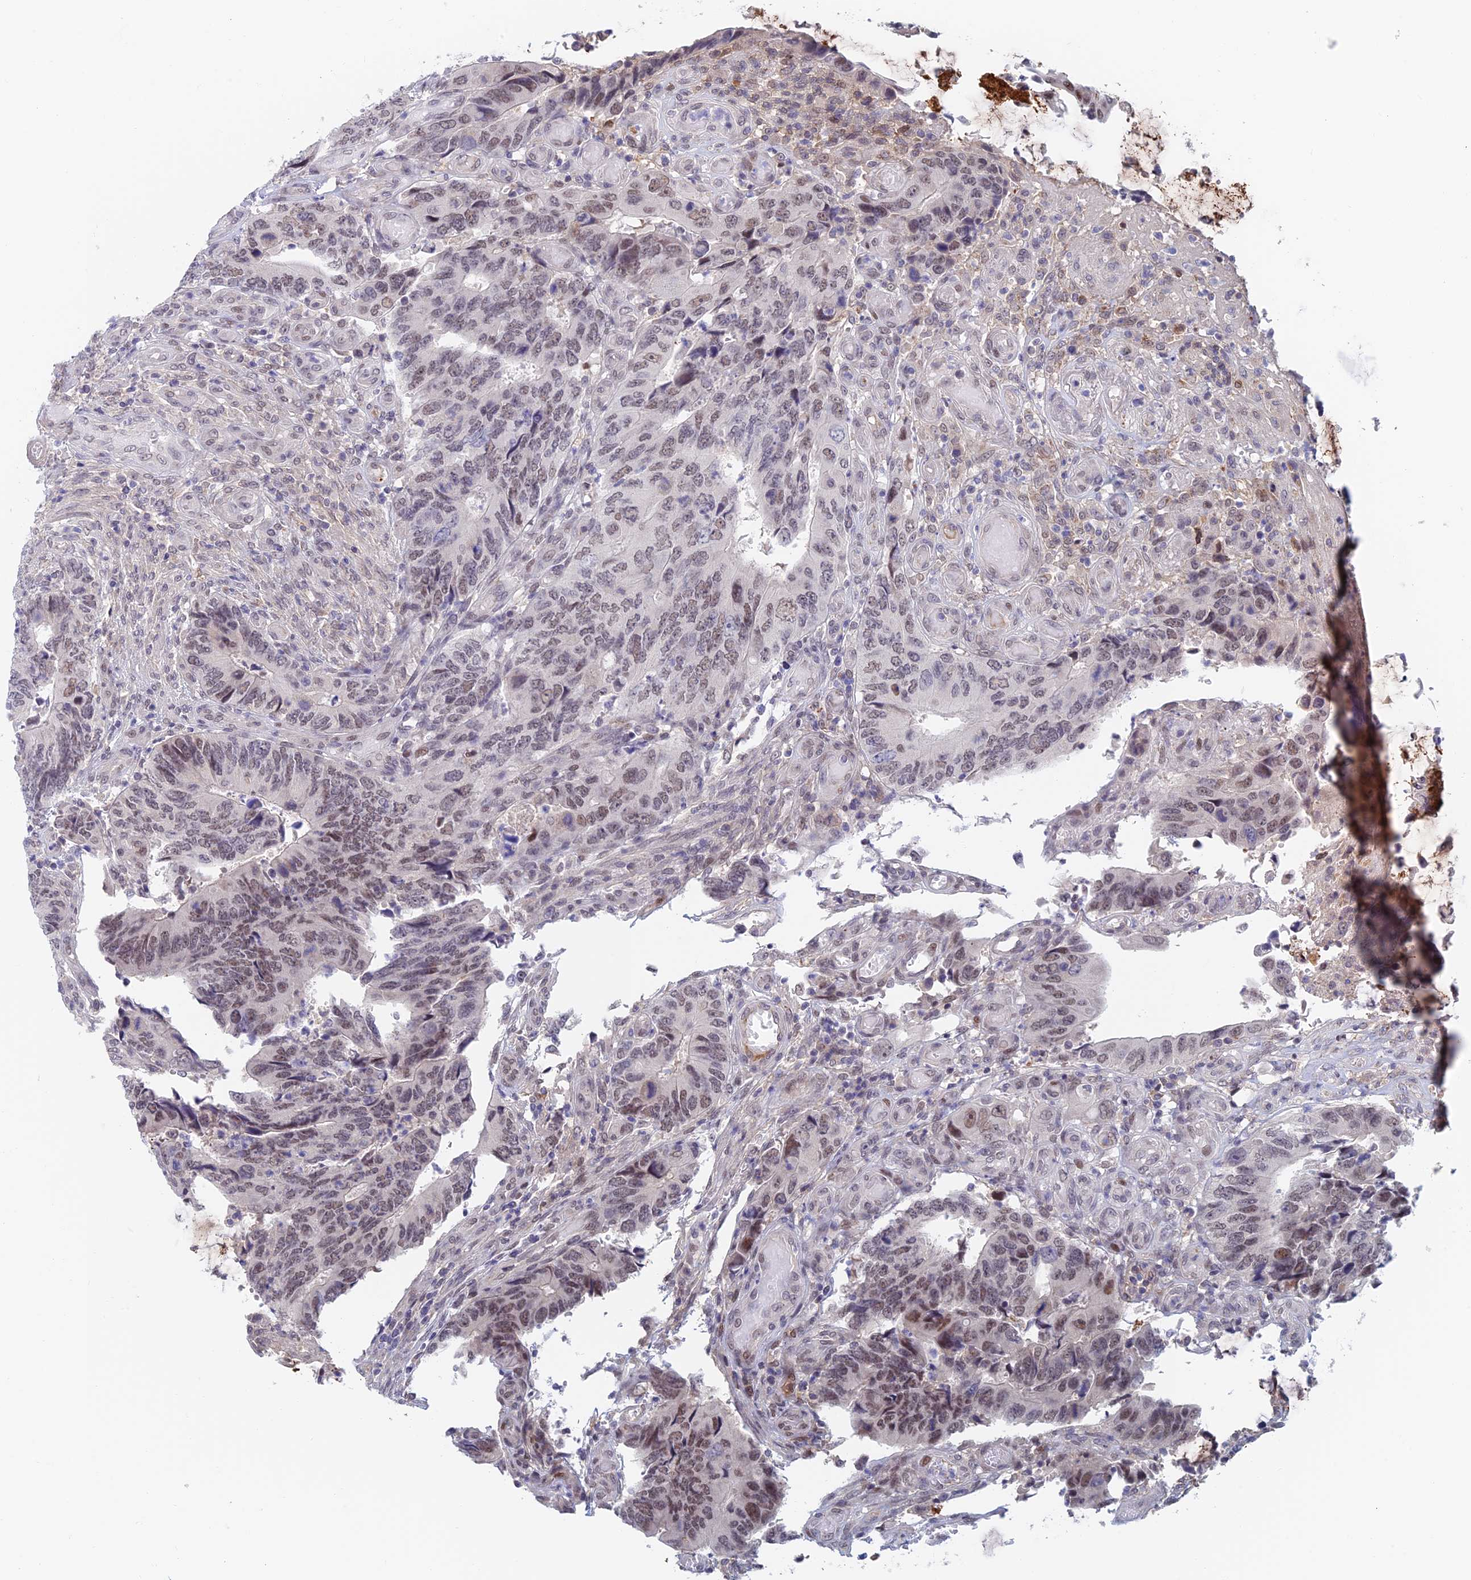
{"staining": {"intensity": "moderate", "quantity": "25%-75%", "location": "nuclear"}, "tissue": "colorectal cancer", "cell_type": "Tumor cells", "image_type": "cancer", "snomed": [{"axis": "morphology", "description": "Adenocarcinoma, NOS"}, {"axis": "topography", "description": "Colon"}], "caption": "Moderate nuclear positivity is identified in approximately 25%-75% of tumor cells in colorectal cancer (adenocarcinoma). The staining was performed using DAB (3,3'-diaminobenzidine), with brown indicating positive protein expression. Nuclei are stained blue with hematoxylin.", "gene": "ZUP1", "patient": {"sex": "male", "age": 87}}